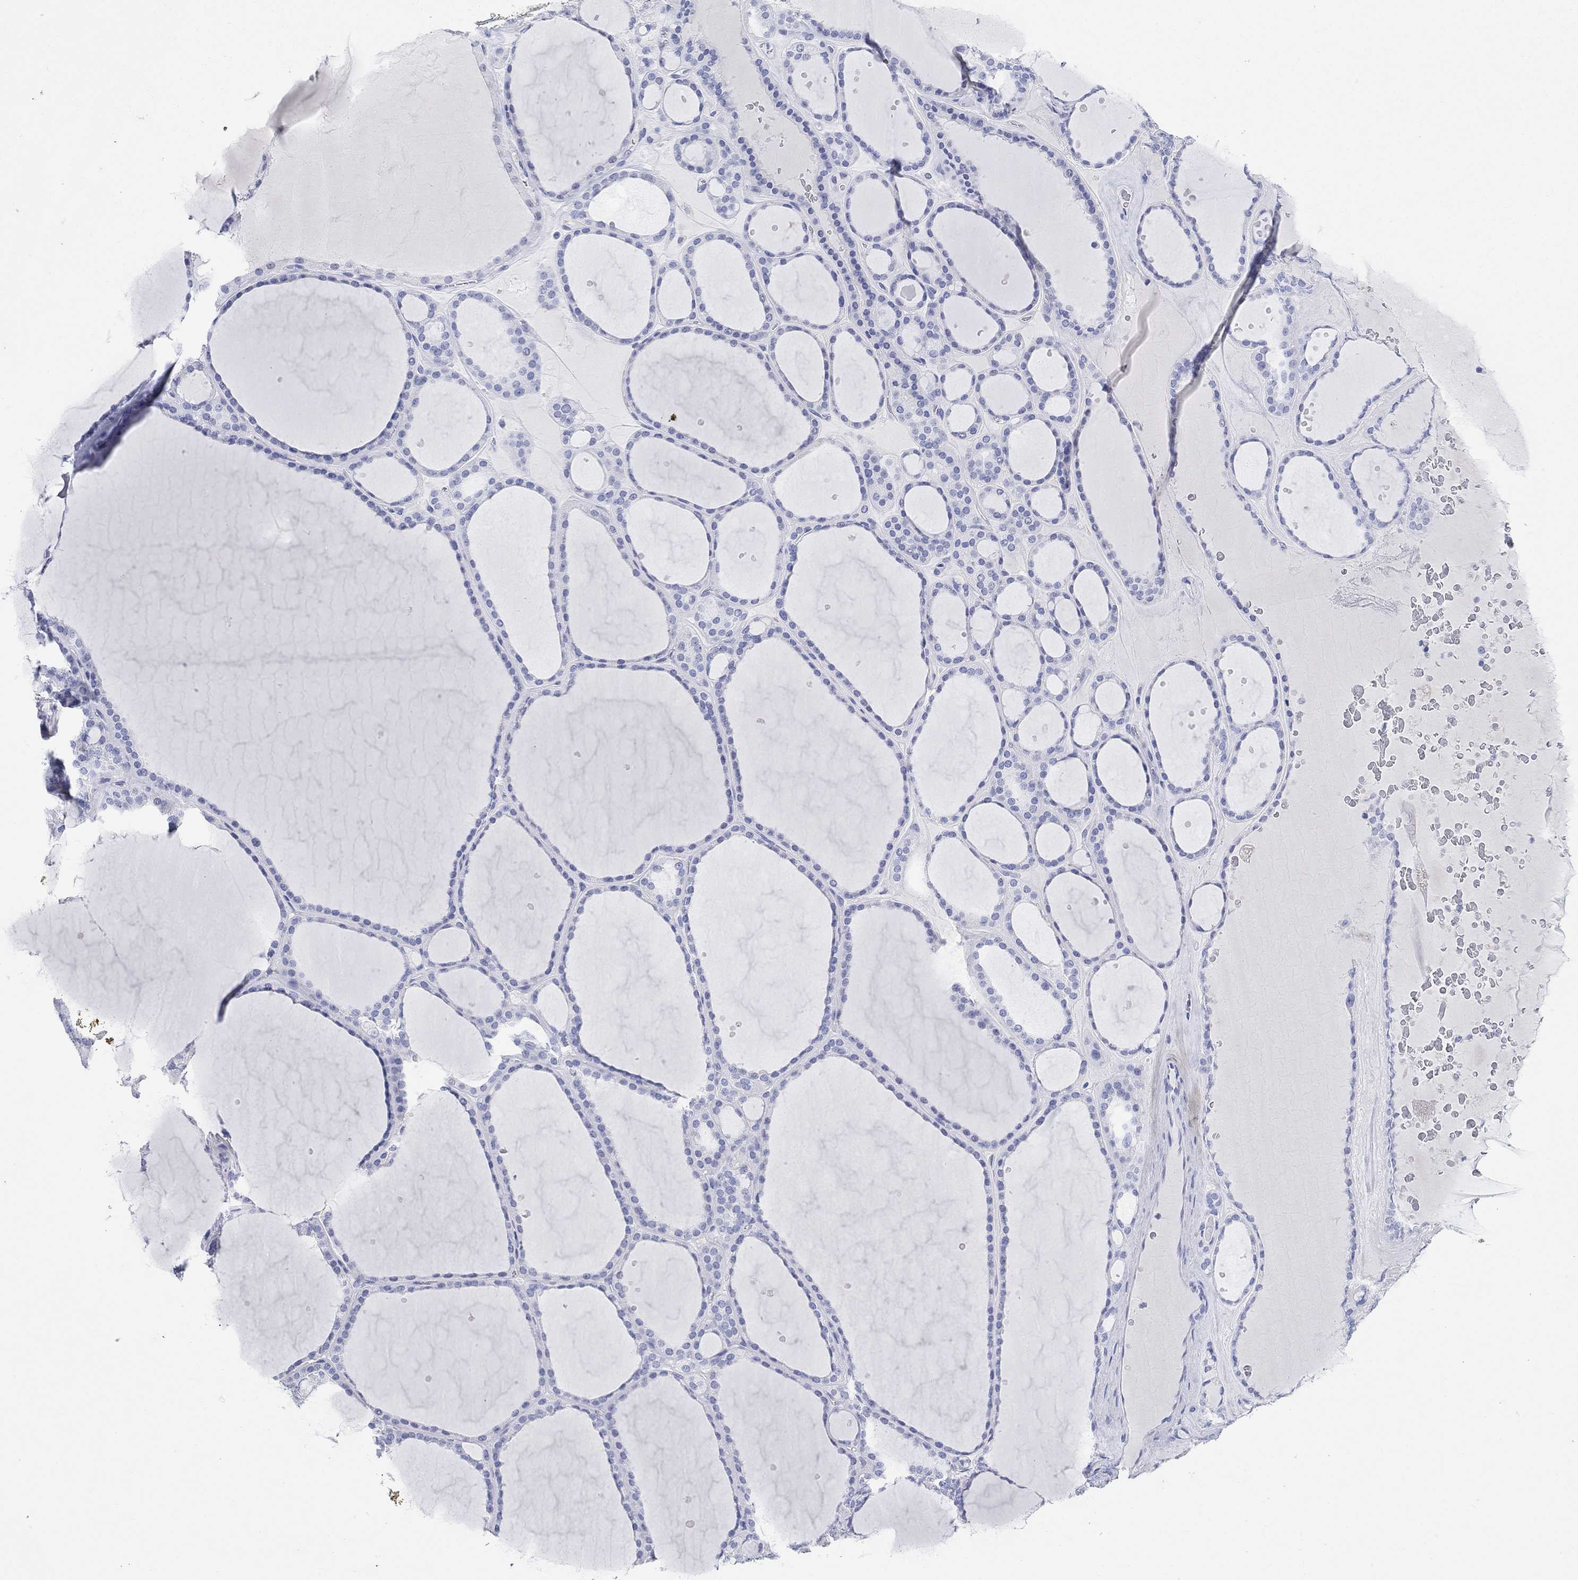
{"staining": {"intensity": "negative", "quantity": "none", "location": "none"}, "tissue": "thyroid gland", "cell_type": "Glandular cells", "image_type": "normal", "snomed": [{"axis": "morphology", "description": "Normal tissue, NOS"}, {"axis": "topography", "description": "Thyroid gland"}], "caption": "IHC of benign thyroid gland displays no positivity in glandular cells.", "gene": "FMO1", "patient": {"sex": "male", "age": 63}}